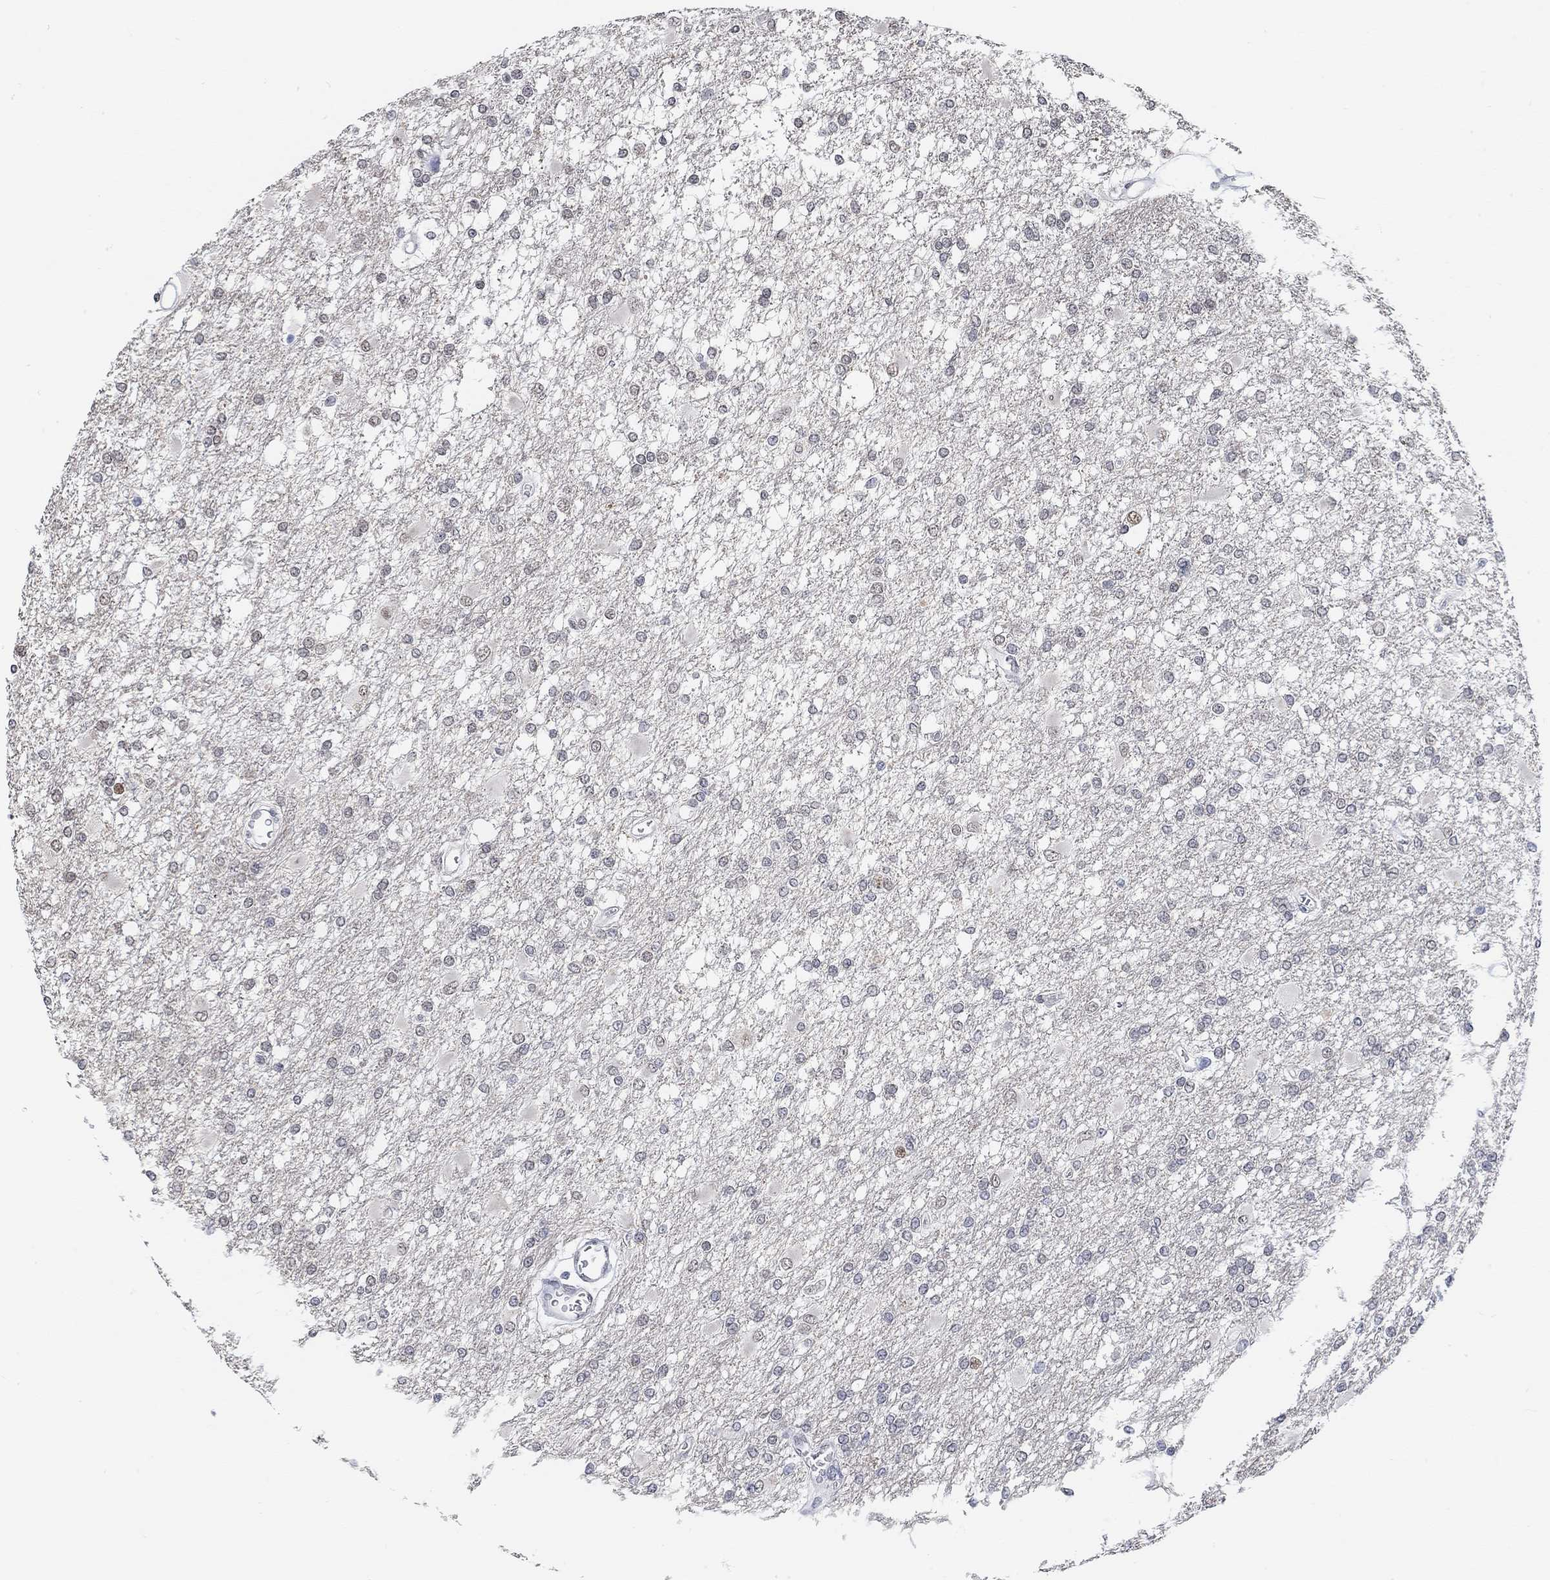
{"staining": {"intensity": "negative", "quantity": "none", "location": "none"}, "tissue": "glioma", "cell_type": "Tumor cells", "image_type": "cancer", "snomed": [{"axis": "morphology", "description": "Glioma, malignant, High grade"}, {"axis": "topography", "description": "Cerebral cortex"}], "caption": "High power microscopy photomicrograph of an immunohistochemistry (IHC) micrograph of malignant high-grade glioma, revealing no significant positivity in tumor cells.", "gene": "PURG", "patient": {"sex": "male", "age": 79}}